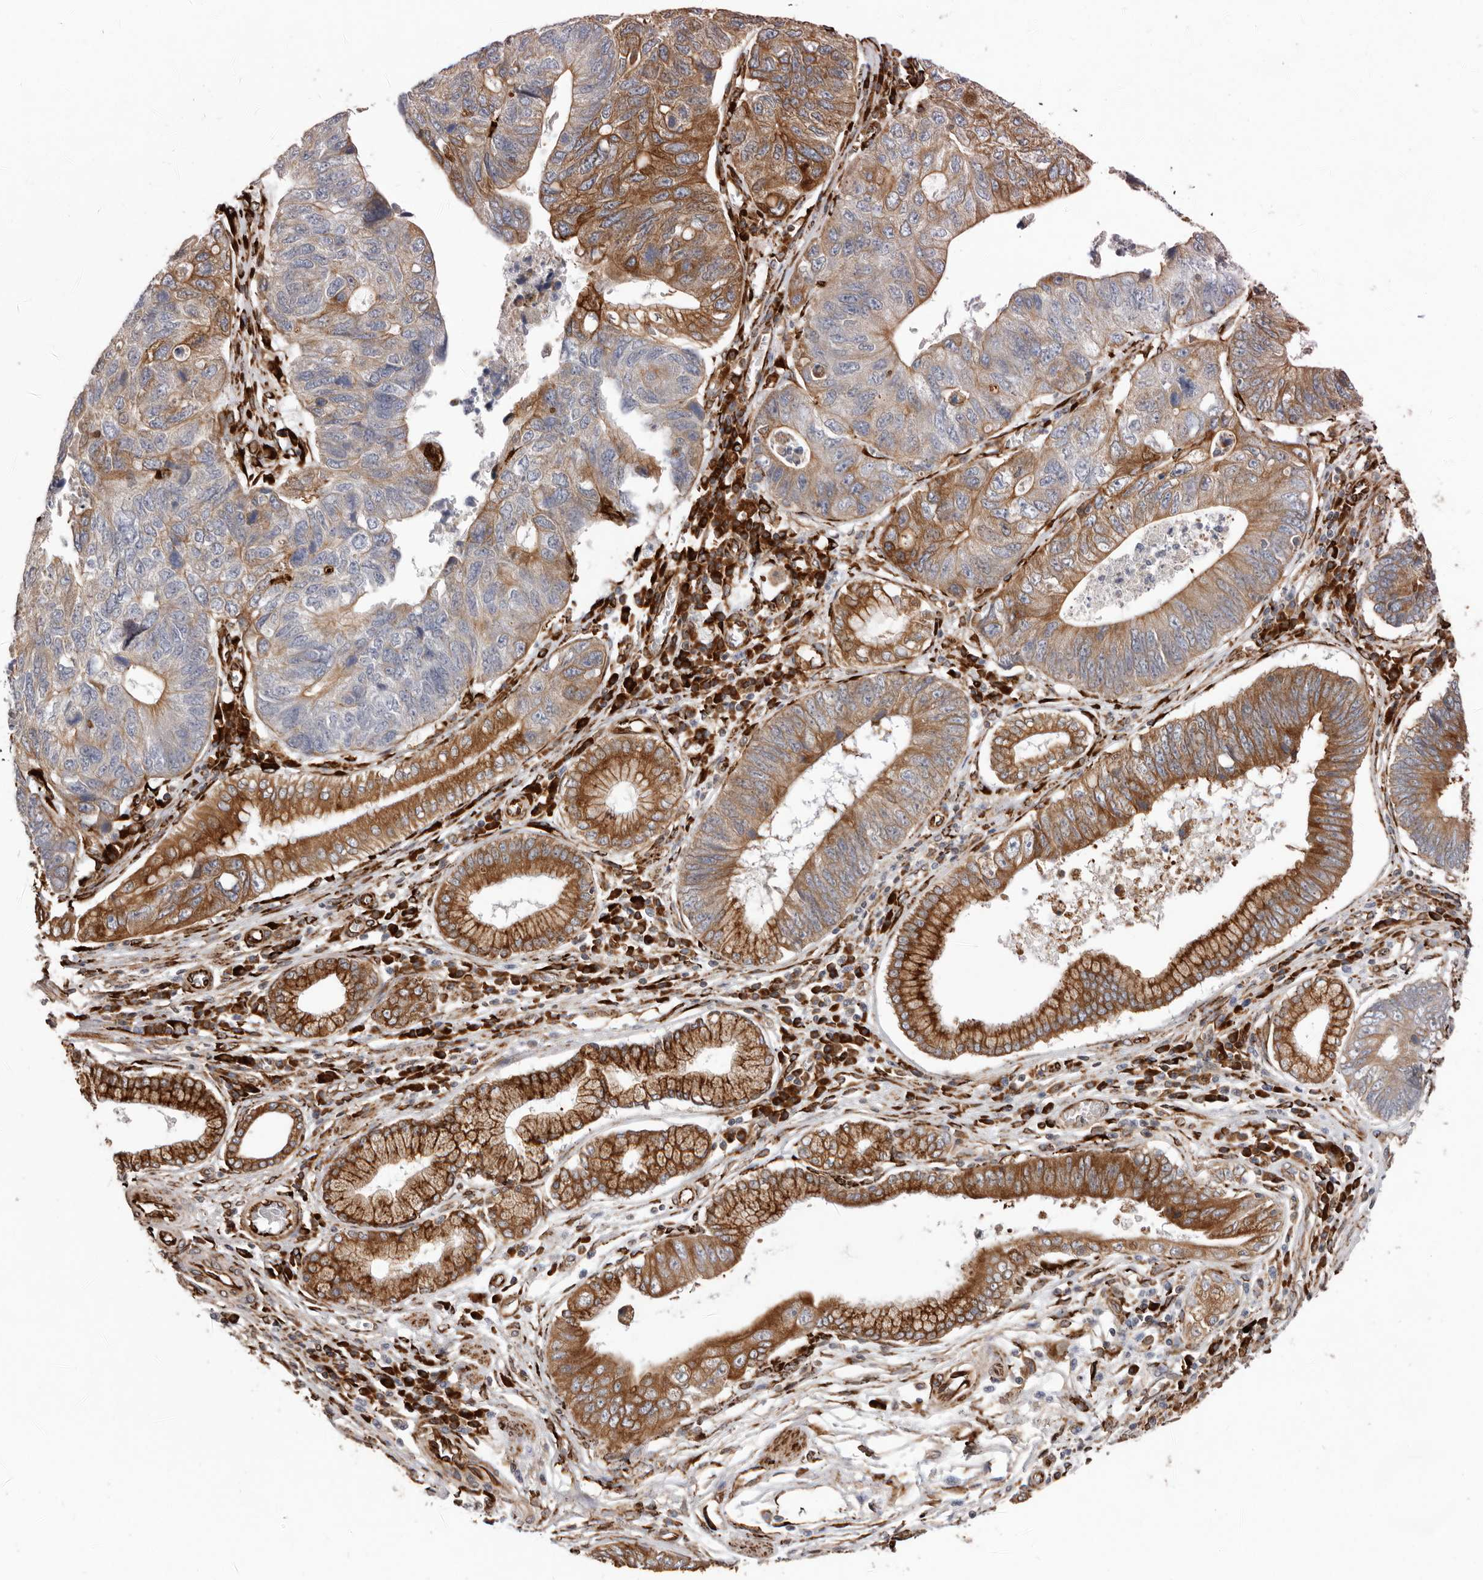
{"staining": {"intensity": "strong", "quantity": "25%-75%", "location": "cytoplasmic/membranous"}, "tissue": "stomach cancer", "cell_type": "Tumor cells", "image_type": "cancer", "snomed": [{"axis": "morphology", "description": "Adenocarcinoma, NOS"}, {"axis": "topography", "description": "Stomach"}], "caption": "Adenocarcinoma (stomach) stained with a protein marker reveals strong staining in tumor cells.", "gene": "WDTC1", "patient": {"sex": "male", "age": 59}}